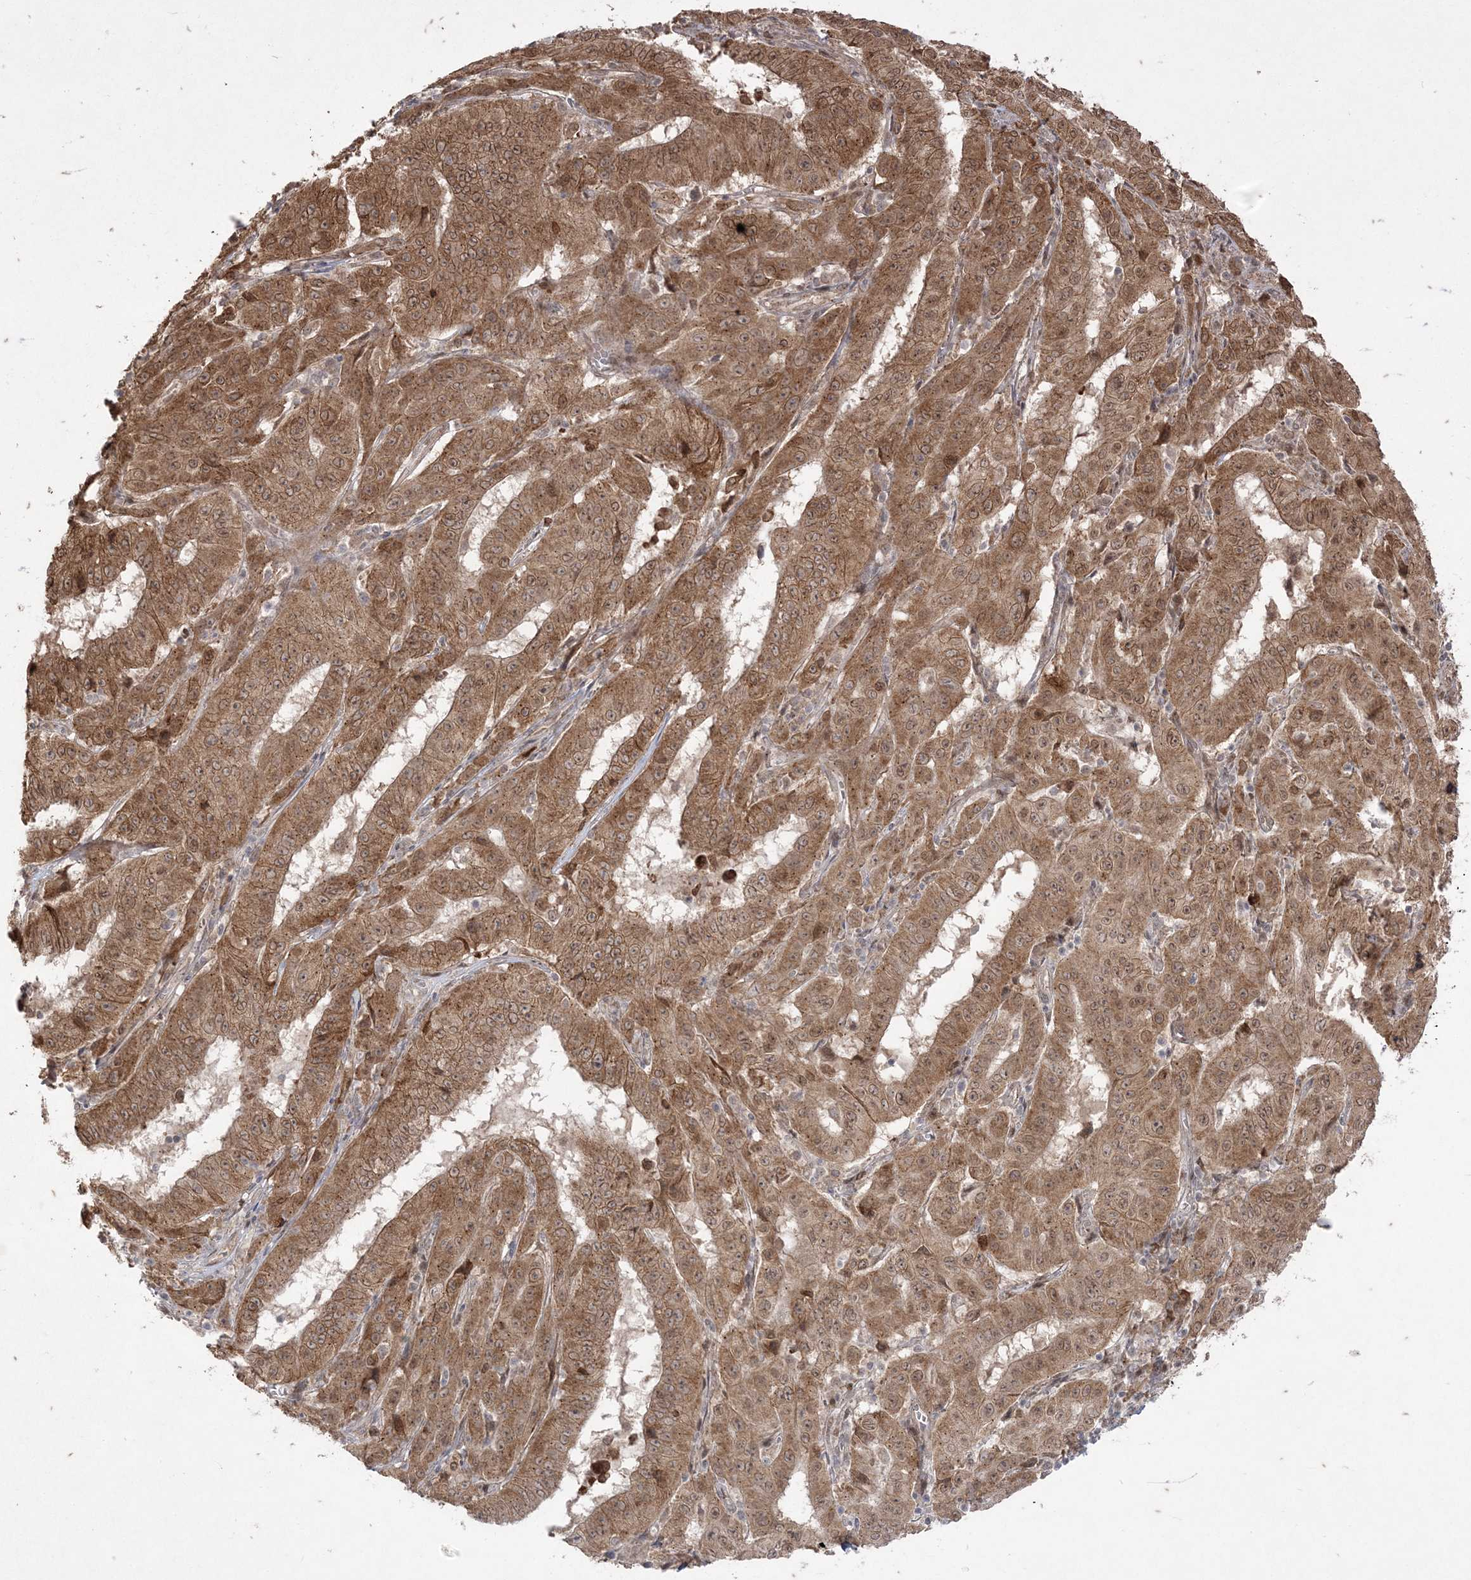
{"staining": {"intensity": "moderate", "quantity": ">75%", "location": "cytoplasmic/membranous"}, "tissue": "pancreatic cancer", "cell_type": "Tumor cells", "image_type": "cancer", "snomed": [{"axis": "morphology", "description": "Adenocarcinoma, NOS"}, {"axis": "topography", "description": "Pancreas"}], "caption": "A brown stain shows moderate cytoplasmic/membranous expression of a protein in pancreatic adenocarcinoma tumor cells.", "gene": "RRAS", "patient": {"sex": "male", "age": 63}}